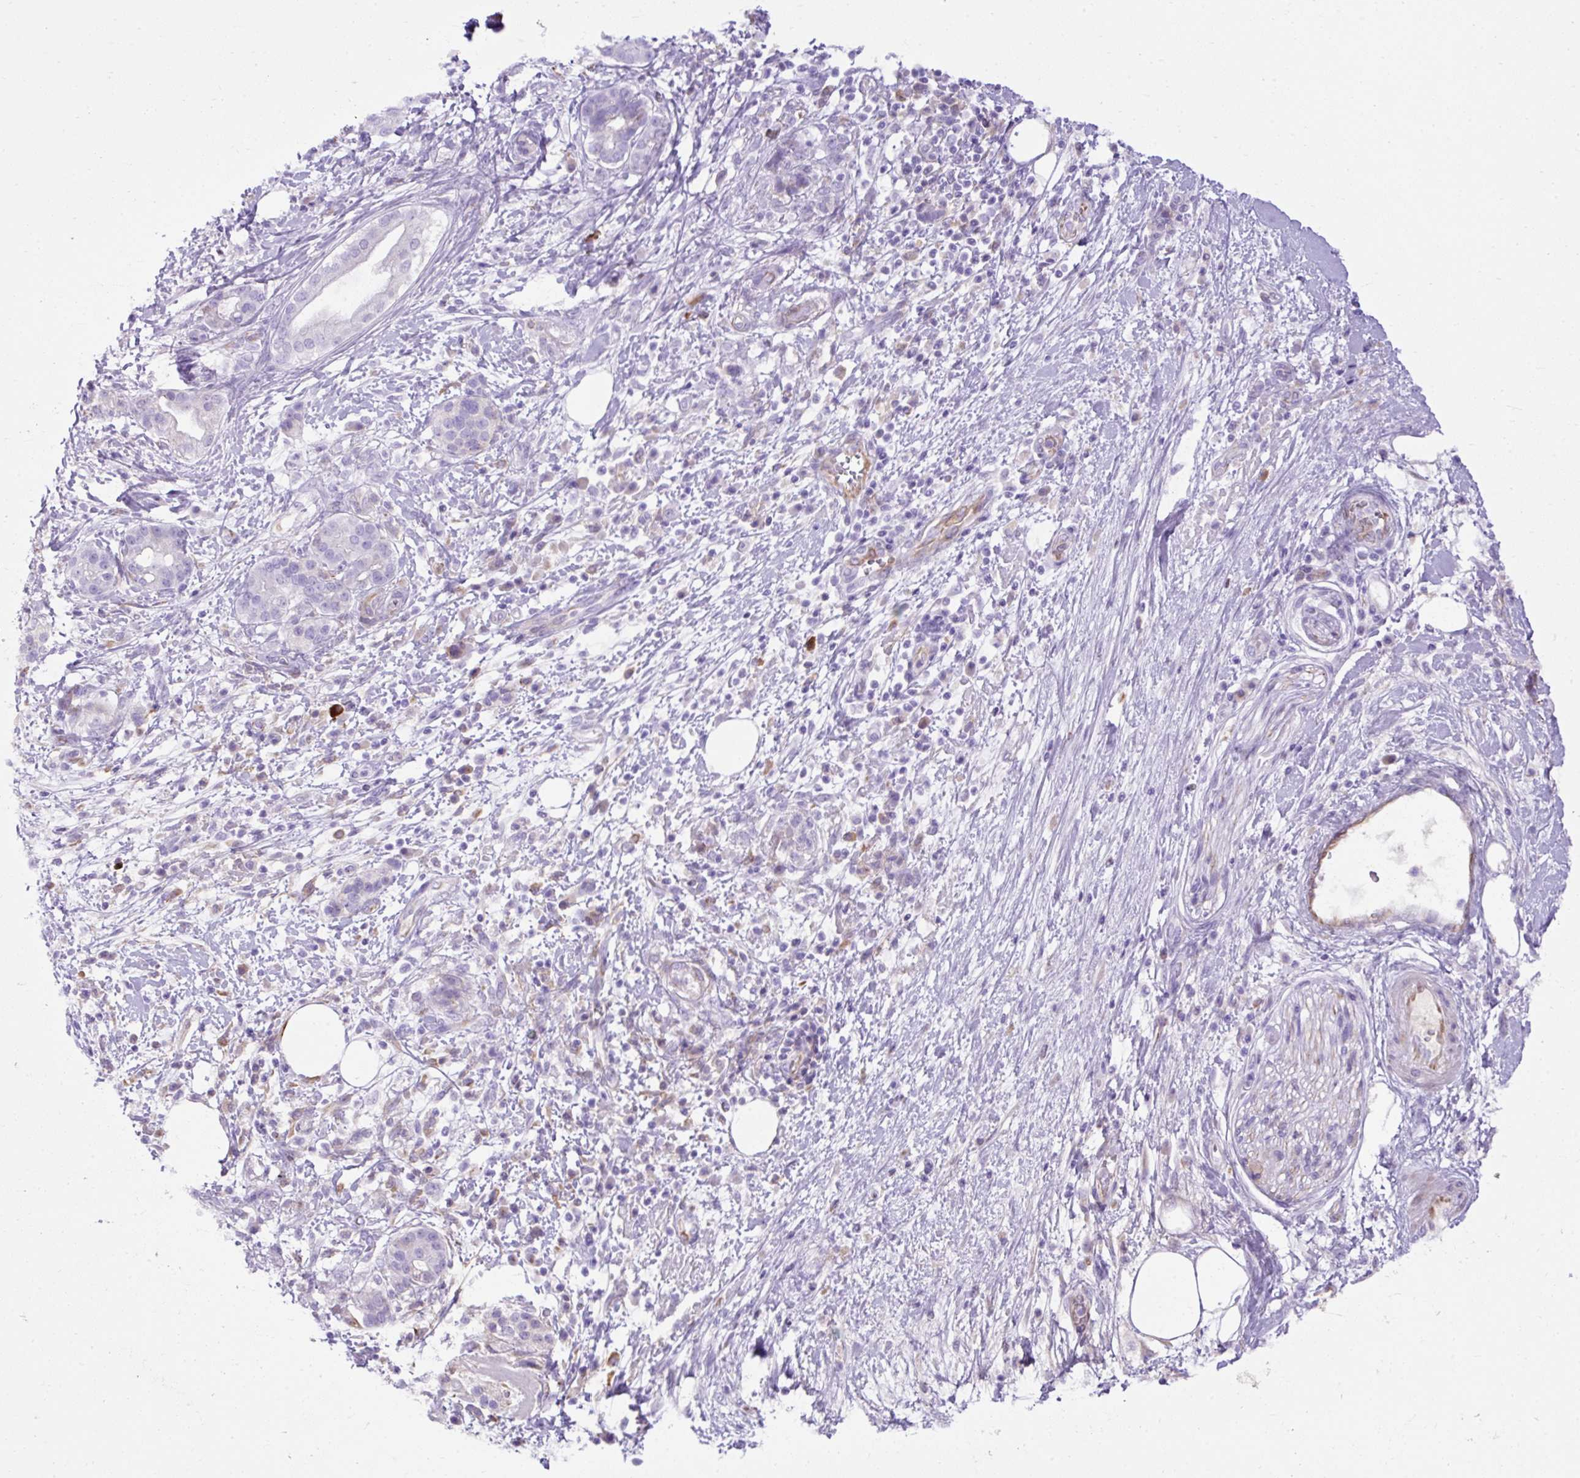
{"staining": {"intensity": "negative", "quantity": "none", "location": "none"}, "tissue": "pancreatic cancer", "cell_type": "Tumor cells", "image_type": "cancer", "snomed": [{"axis": "morphology", "description": "Adenocarcinoma, NOS"}, {"axis": "topography", "description": "Pancreas"}], "caption": "Immunohistochemistry of pancreatic adenocarcinoma displays no staining in tumor cells.", "gene": "SPTBN5", "patient": {"sex": "female", "age": 73}}